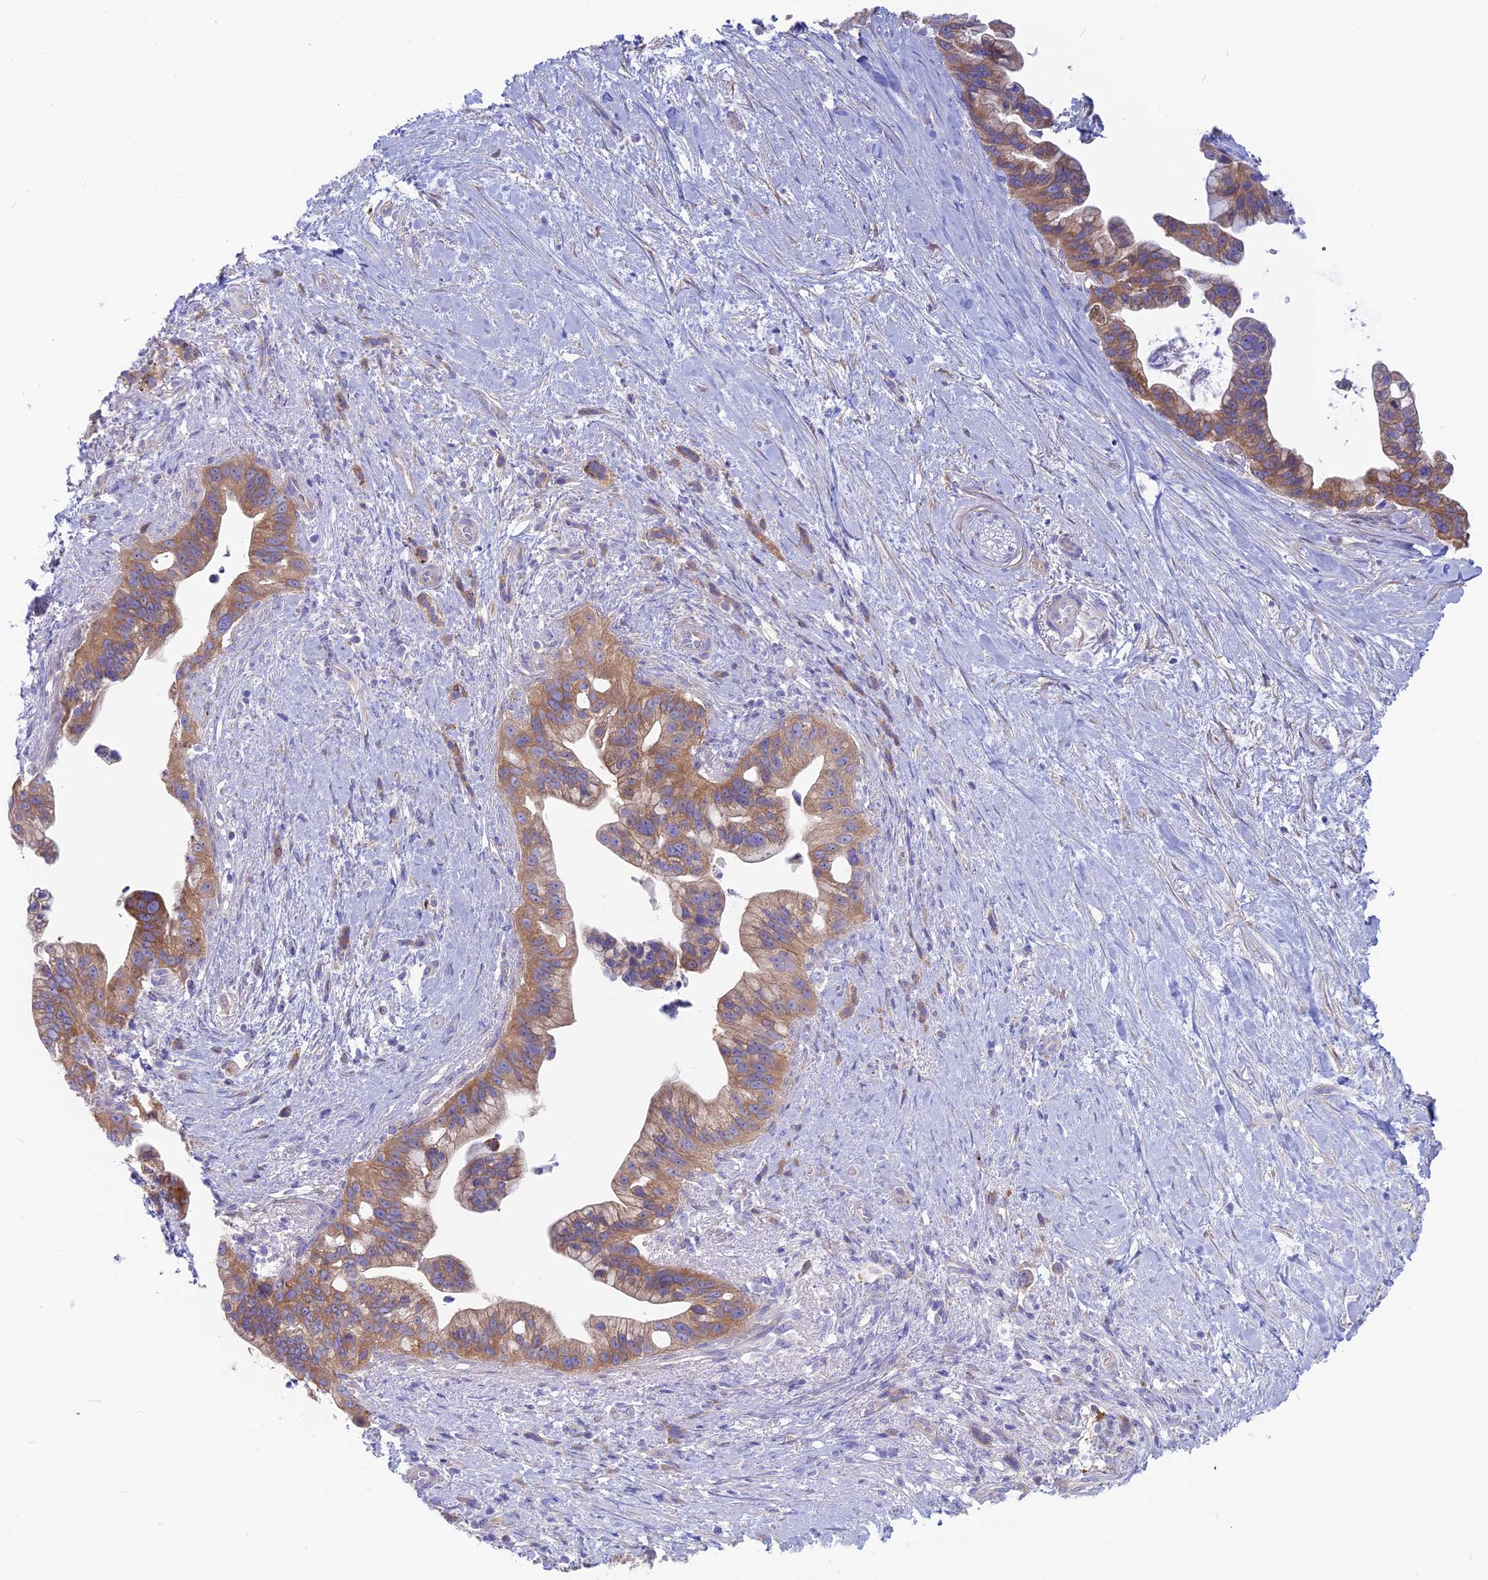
{"staining": {"intensity": "moderate", "quantity": ">75%", "location": "cytoplasmic/membranous"}, "tissue": "pancreatic cancer", "cell_type": "Tumor cells", "image_type": "cancer", "snomed": [{"axis": "morphology", "description": "Adenocarcinoma, NOS"}, {"axis": "topography", "description": "Pancreas"}], "caption": "The immunohistochemical stain highlights moderate cytoplasmic/membranous staining in tumor cells of pancreatic cancer tissue.", "gene": "LZTFL1", "patient": {"sex": "female", "age": 83}}